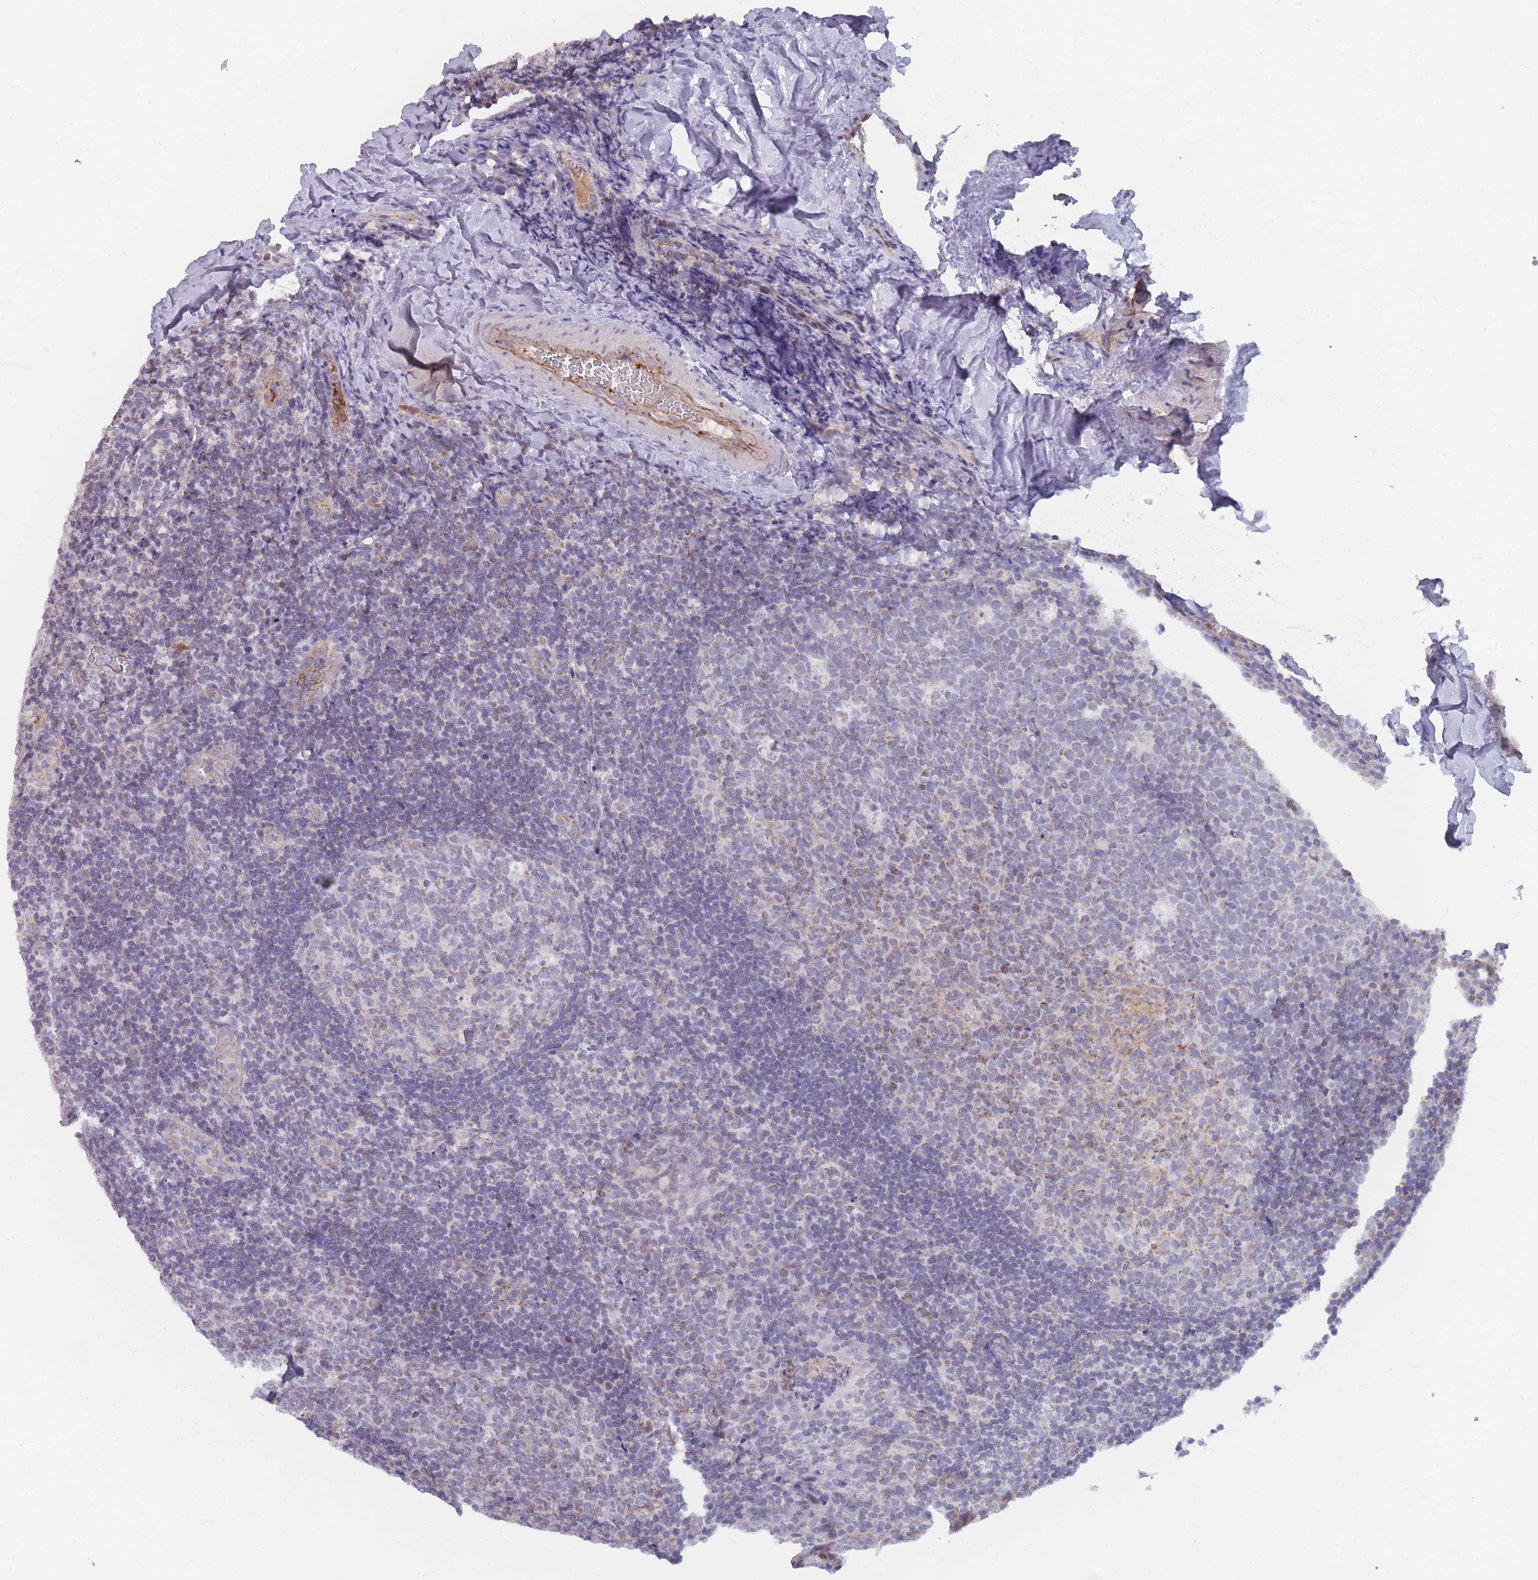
{"staining": {"intensity": "weak", "quantity": "<25%", "location": "cytoplasmic/membranous"}, "tissue": "tonsil", "cell_type": "Germinal center cells", "image_type": "normal", "snomed": [{"axis": "morphology", "description": "Normal tissue, NOS"}, {"axis": "topography", "description": "Tonsil"}], "caption": "Human tonsil stained for a protein using immunohistochemistry demonstrates no positivity in germinal center cells.", "gene": "TRARG1", "patient": {"sex": "male", "age": 17}}